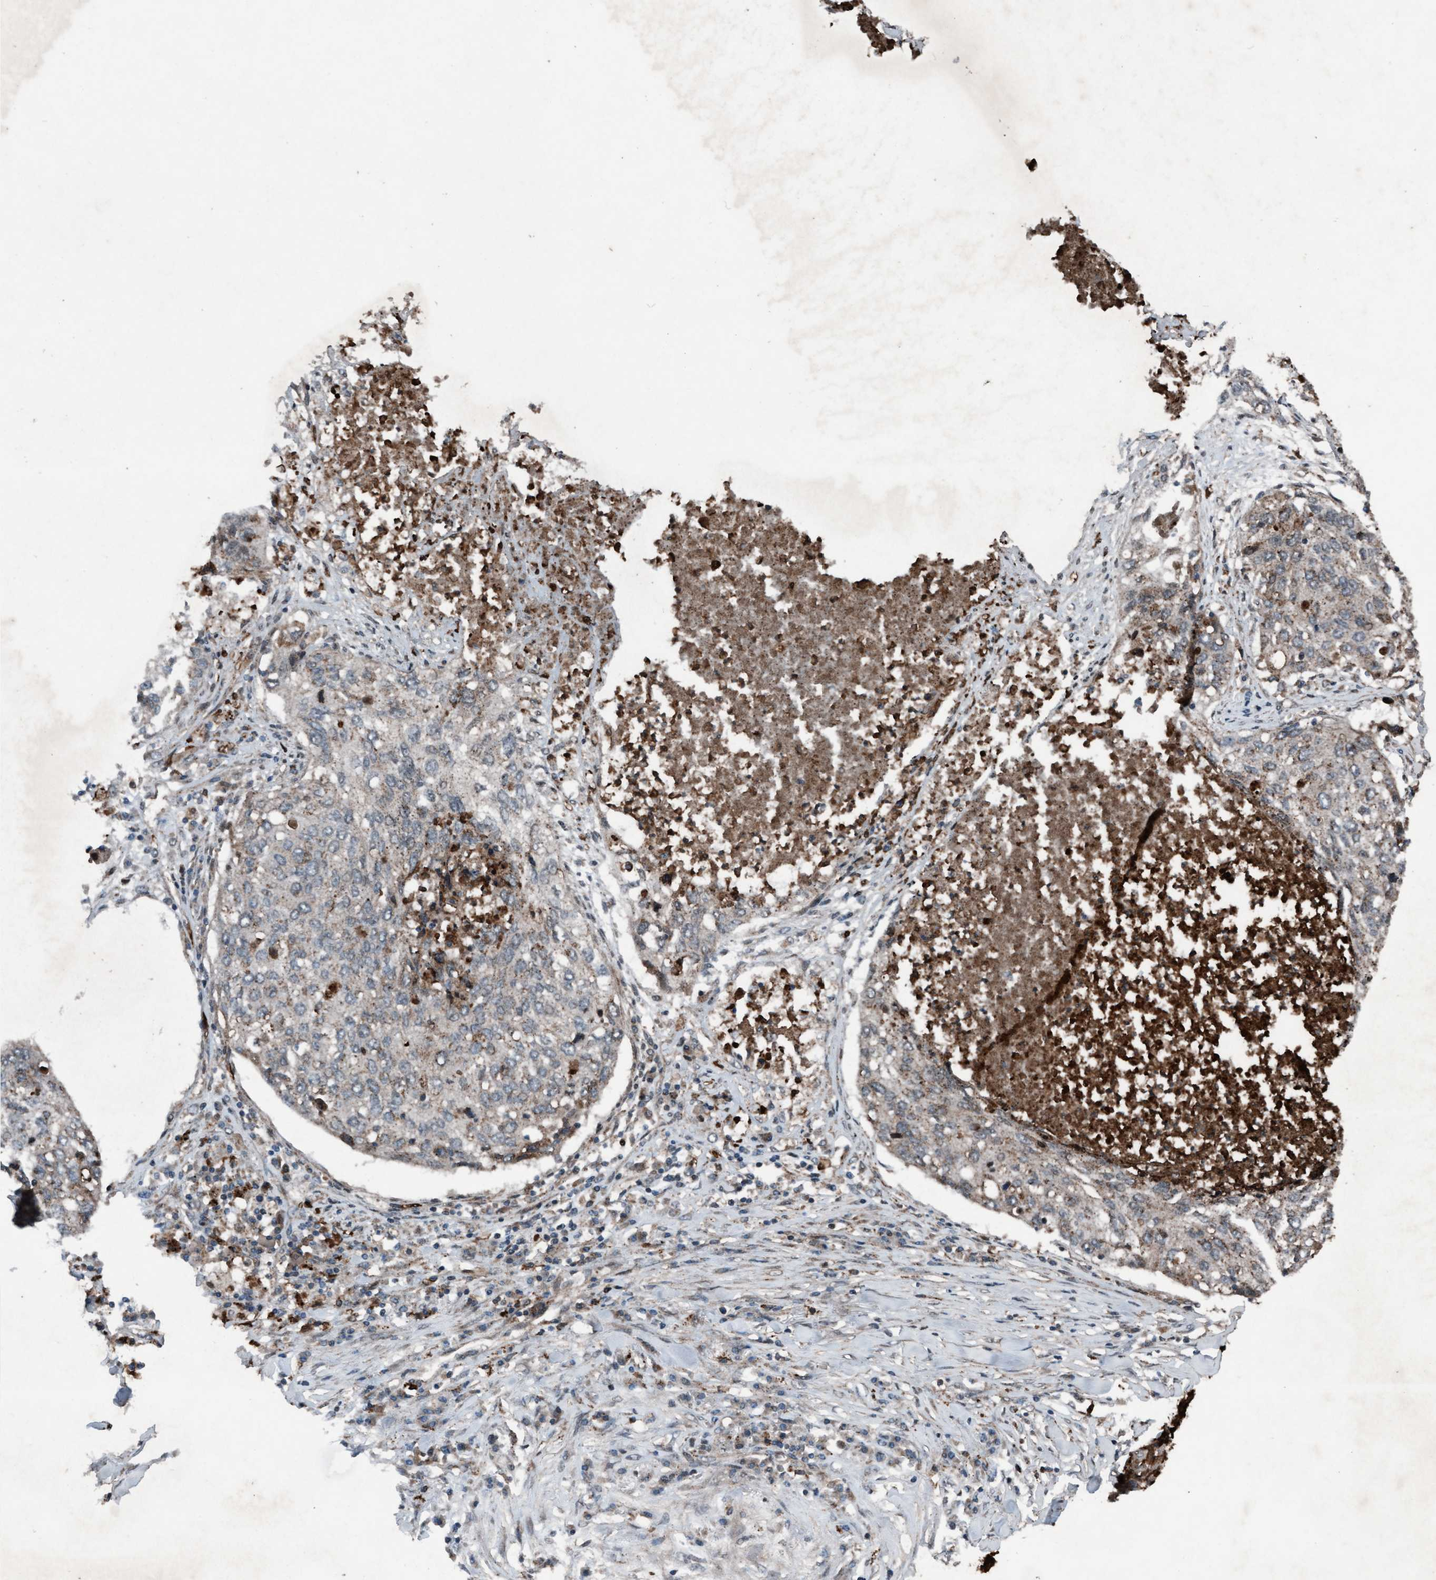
{"staining": {"intensity": "weak", "quantity": "25%-75%", "location": "cytoplasmic/membranous"}, "tissue": "lung cancer", "cell_type": "Tumor cells", "image_type": "cancer", "snomed": [{"axis": "morphology", "description": "Squamous cell carcinoma, NOS"}, {"axis": "topography", "description": "Lung"}], "caption": "About 25%-75% of tumor cells in human lung squamous cell carcinoma reveal weak cytoplasmic/membranous protein staining as visualized by brown immunohistochemical staining.", "gene": "PLXNB2", "patient": {"sex": "female", "age": 63}}